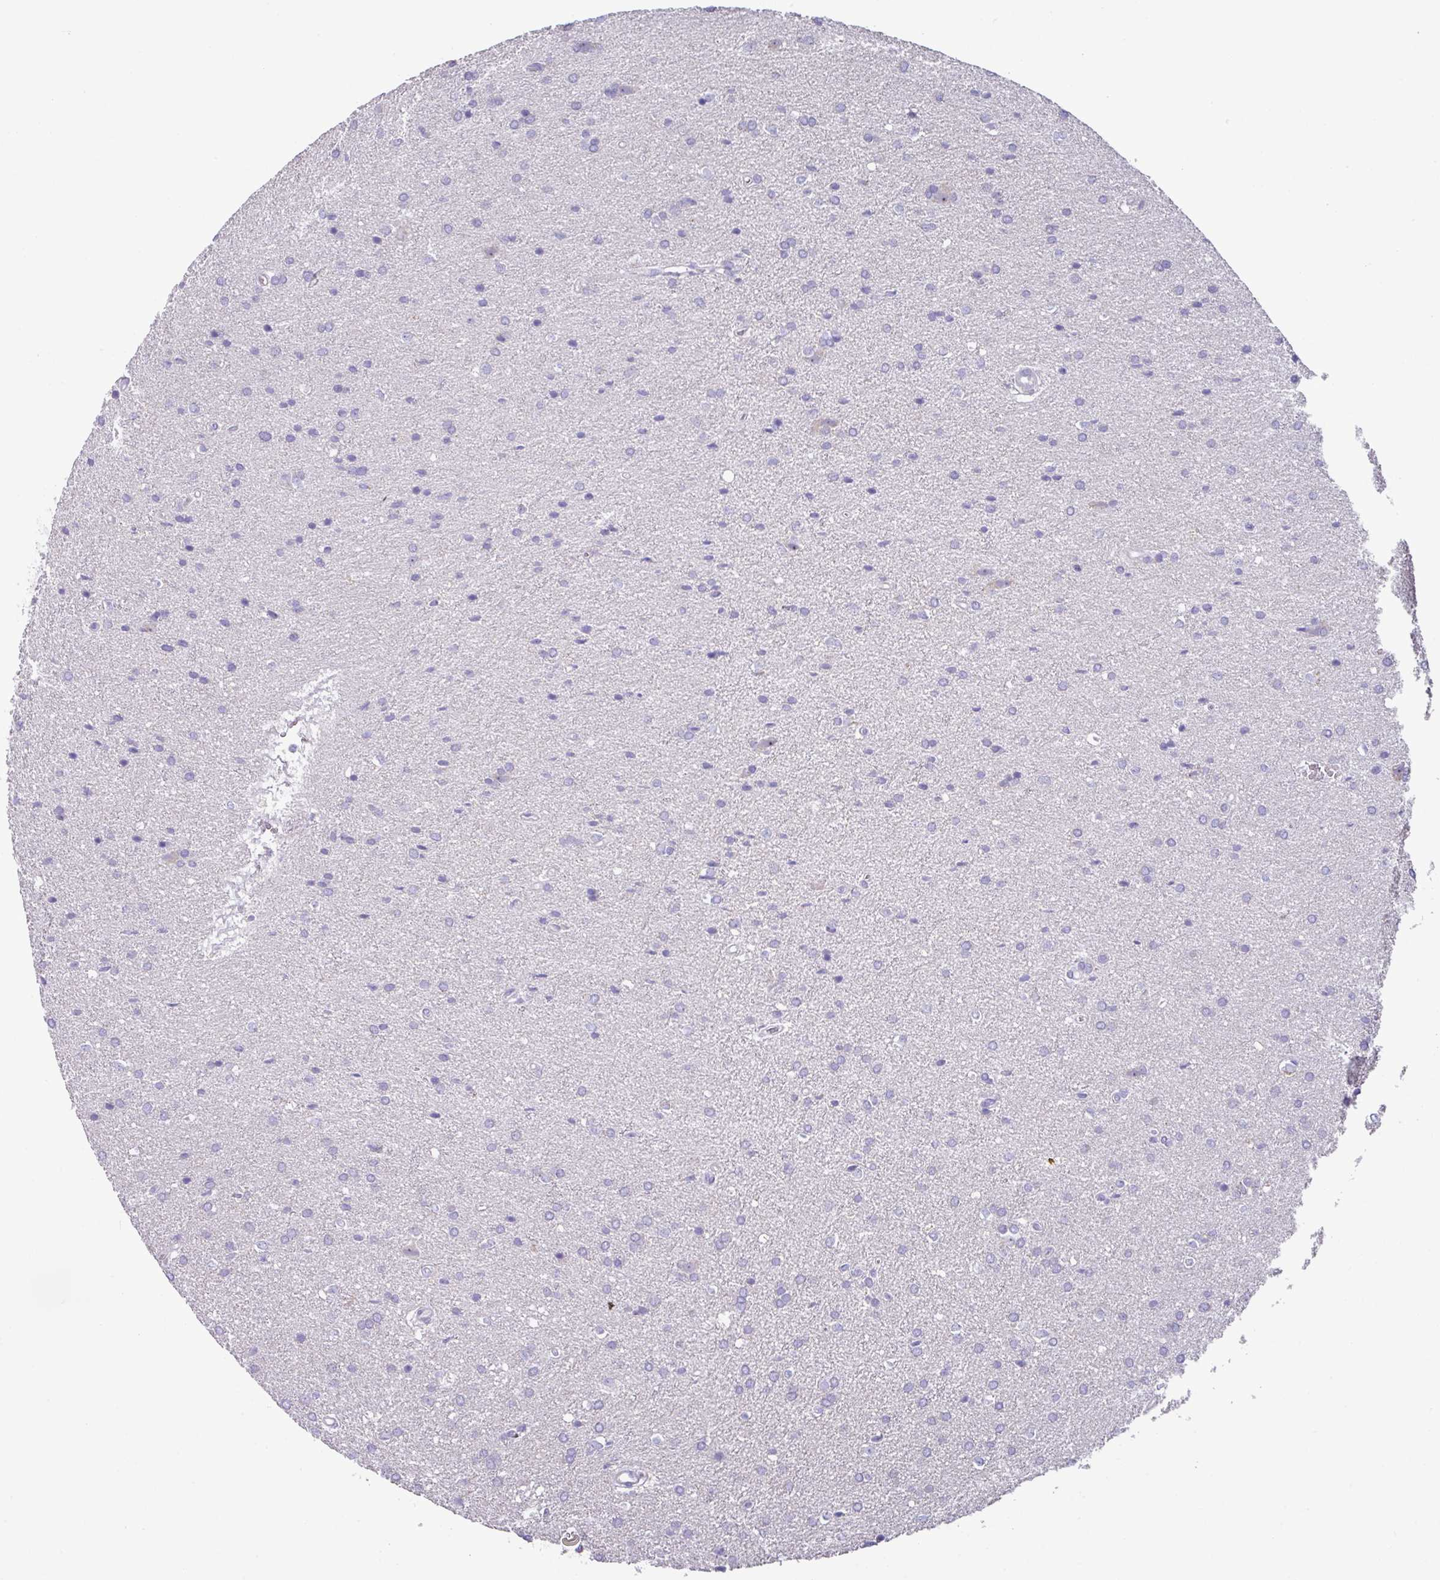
{"staining": {"intensity": "negative", "quantity": "none", "location": "none"}, "tissue": "glioma", "cell_type": "Tumor cells", "image_type": "cancer", "snomed": [{"axis": "morphology", "description": "Glioma, malignant, Low grade"}, {"axis": "topography", "description": "Brain"}], "caption": "Tumor cells are negative for protein expression in human malignant low-grade glioma.", "gene": "MT-ND4", "patient": {"sex": "female", "age": 34}}